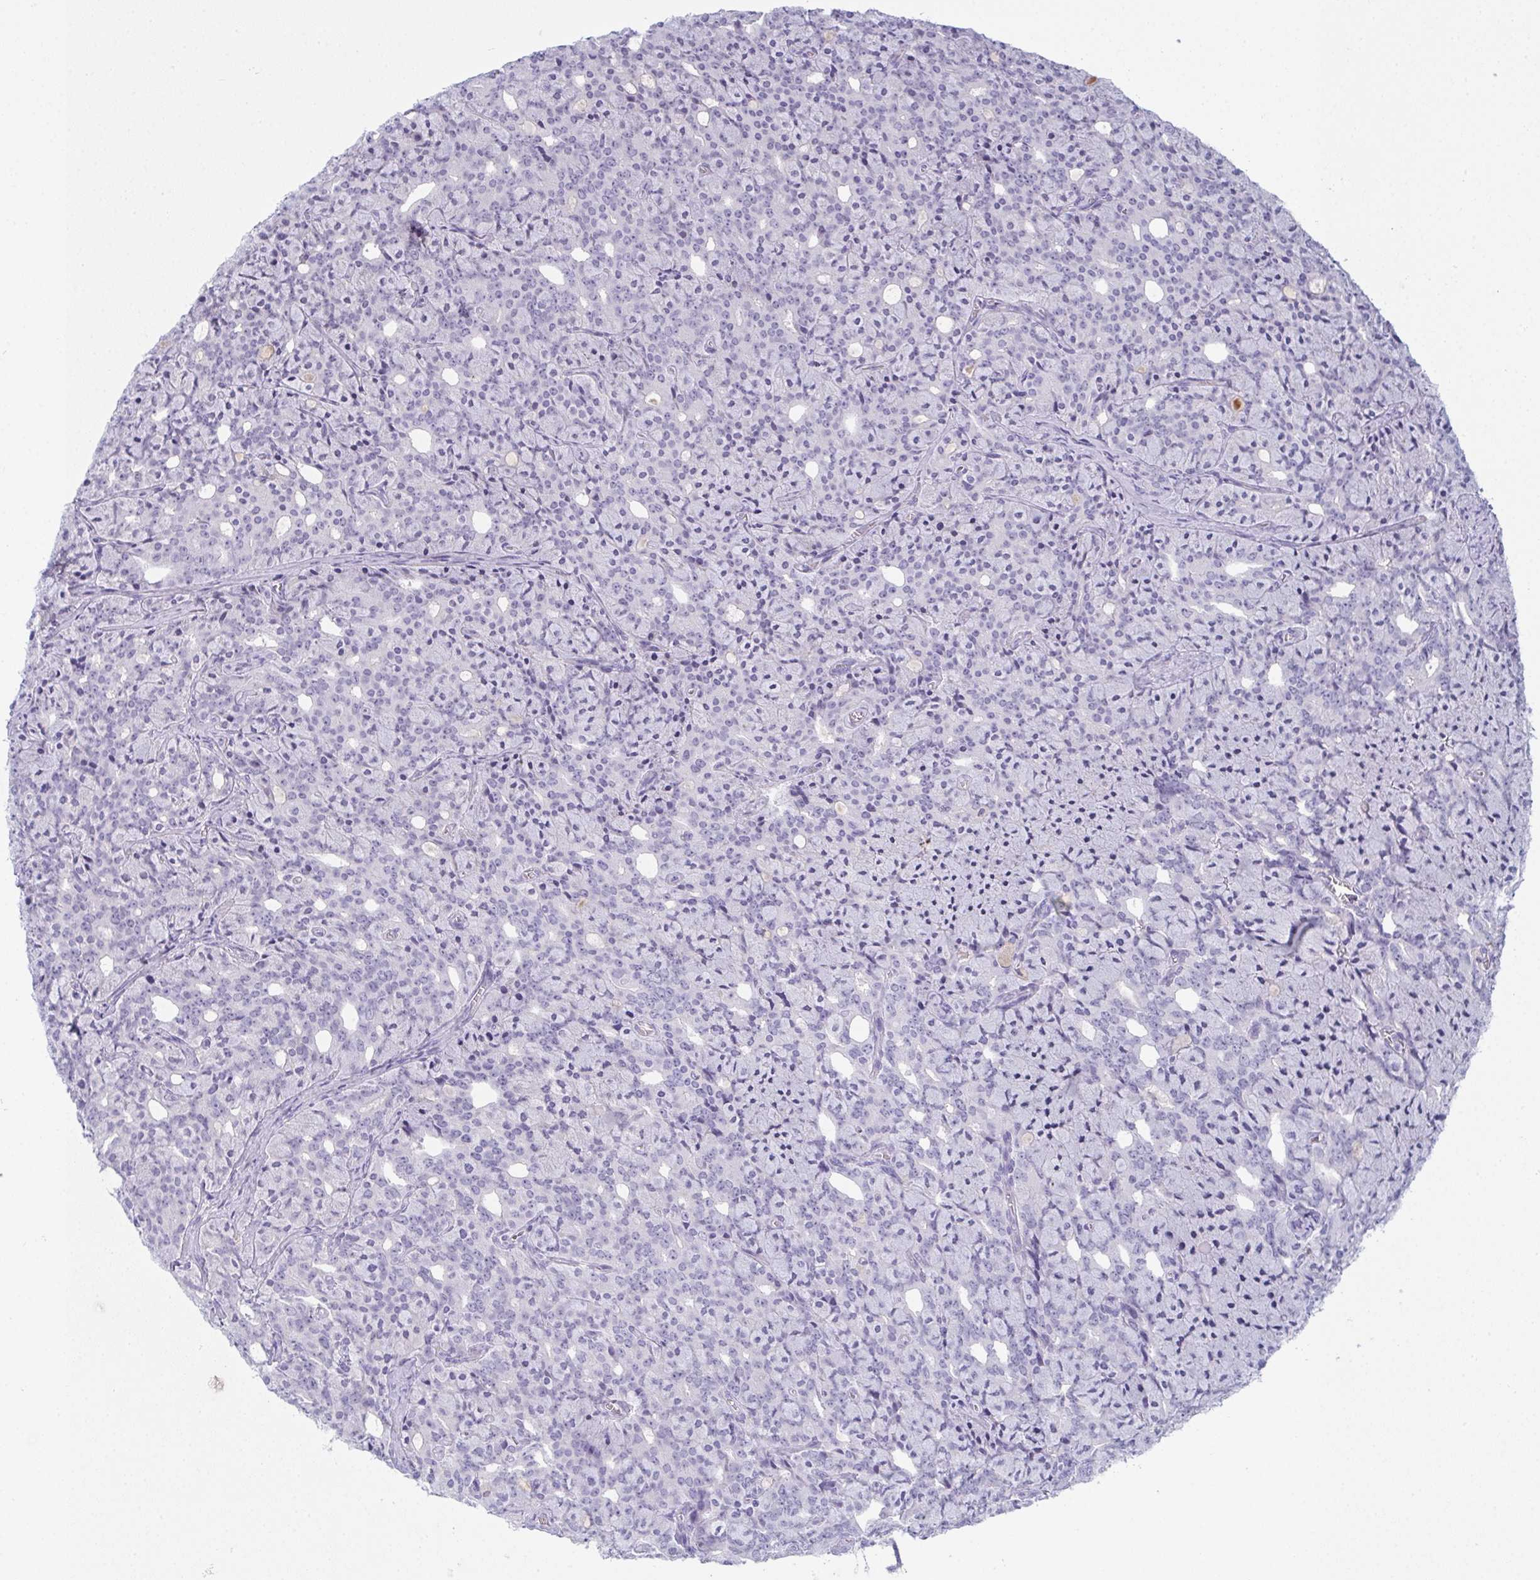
{"staining": {"intensity": "negative", "quantity": "none", "location": "none"}, "tissue": "prostate cancer", "cell_type": "Tumor cells", "image_type": "cancer", "snomed": [{"axis": "morphology", "description": "Adenocarcinoma, High grade"}, {"axis": "topography", "description": "Prostate"}], "caption": "A histopathology image of prostate cancer (adenocarcinoma (high-grade)) stained for a protein reveals no brown staining in tumor cells.", "gene": "SLC36A2", "patient": {"sex": "male", "age": 84}}